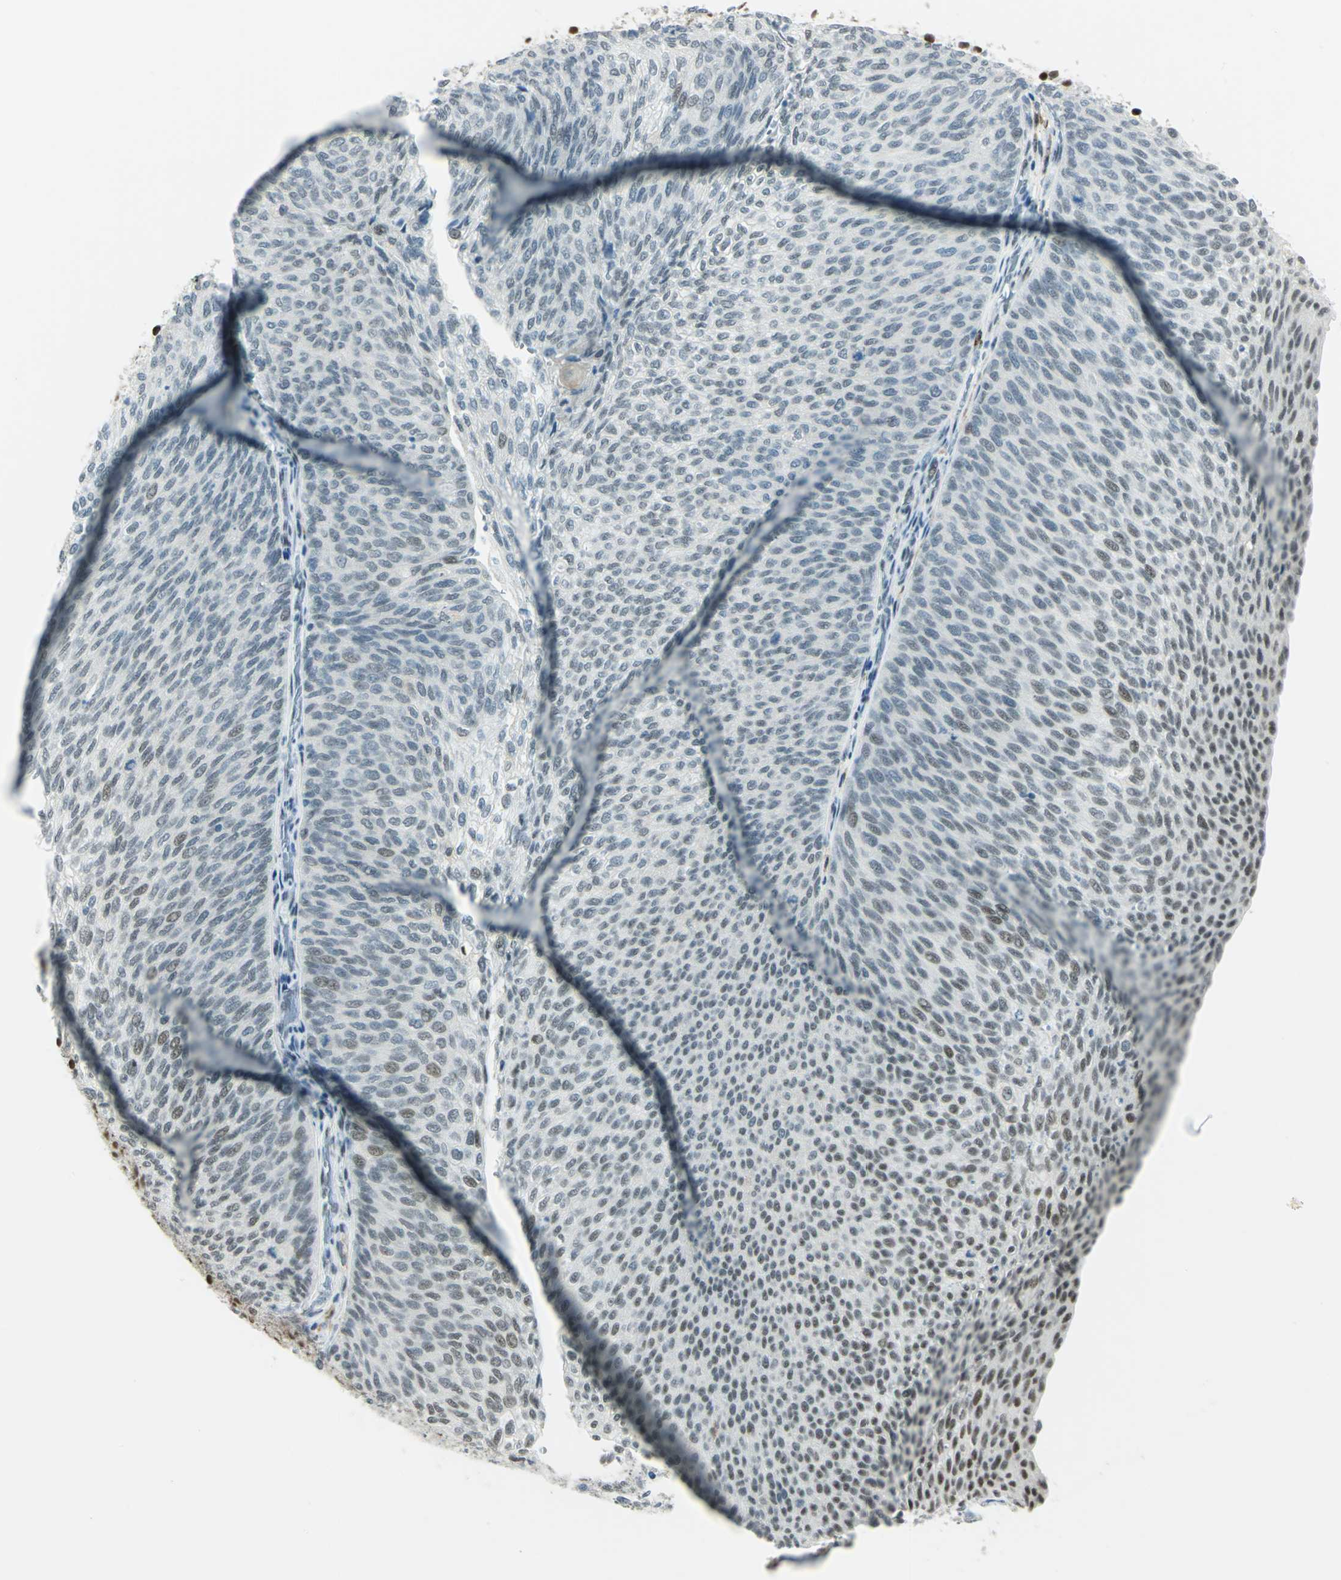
{"staining": {"intensity": "weak", "quantity": "<25%", "location": "nuclear"}, "tissue": "urothelial cancer", "cell_type": "Tumor cells", "image_type": "cancer", "snomed": [{"axis": "morphology", "description": "Urothelial carcinoma, Low grade"}, {"axis": "topography", "description": "Urinary bladder"}], "caption": "Immunohistochemical staining of urothelial cancer demonstrates no significant positivity in tumor cells.", "gene": "MTMR10", "patient": {"sex": "female", "age": 79}}